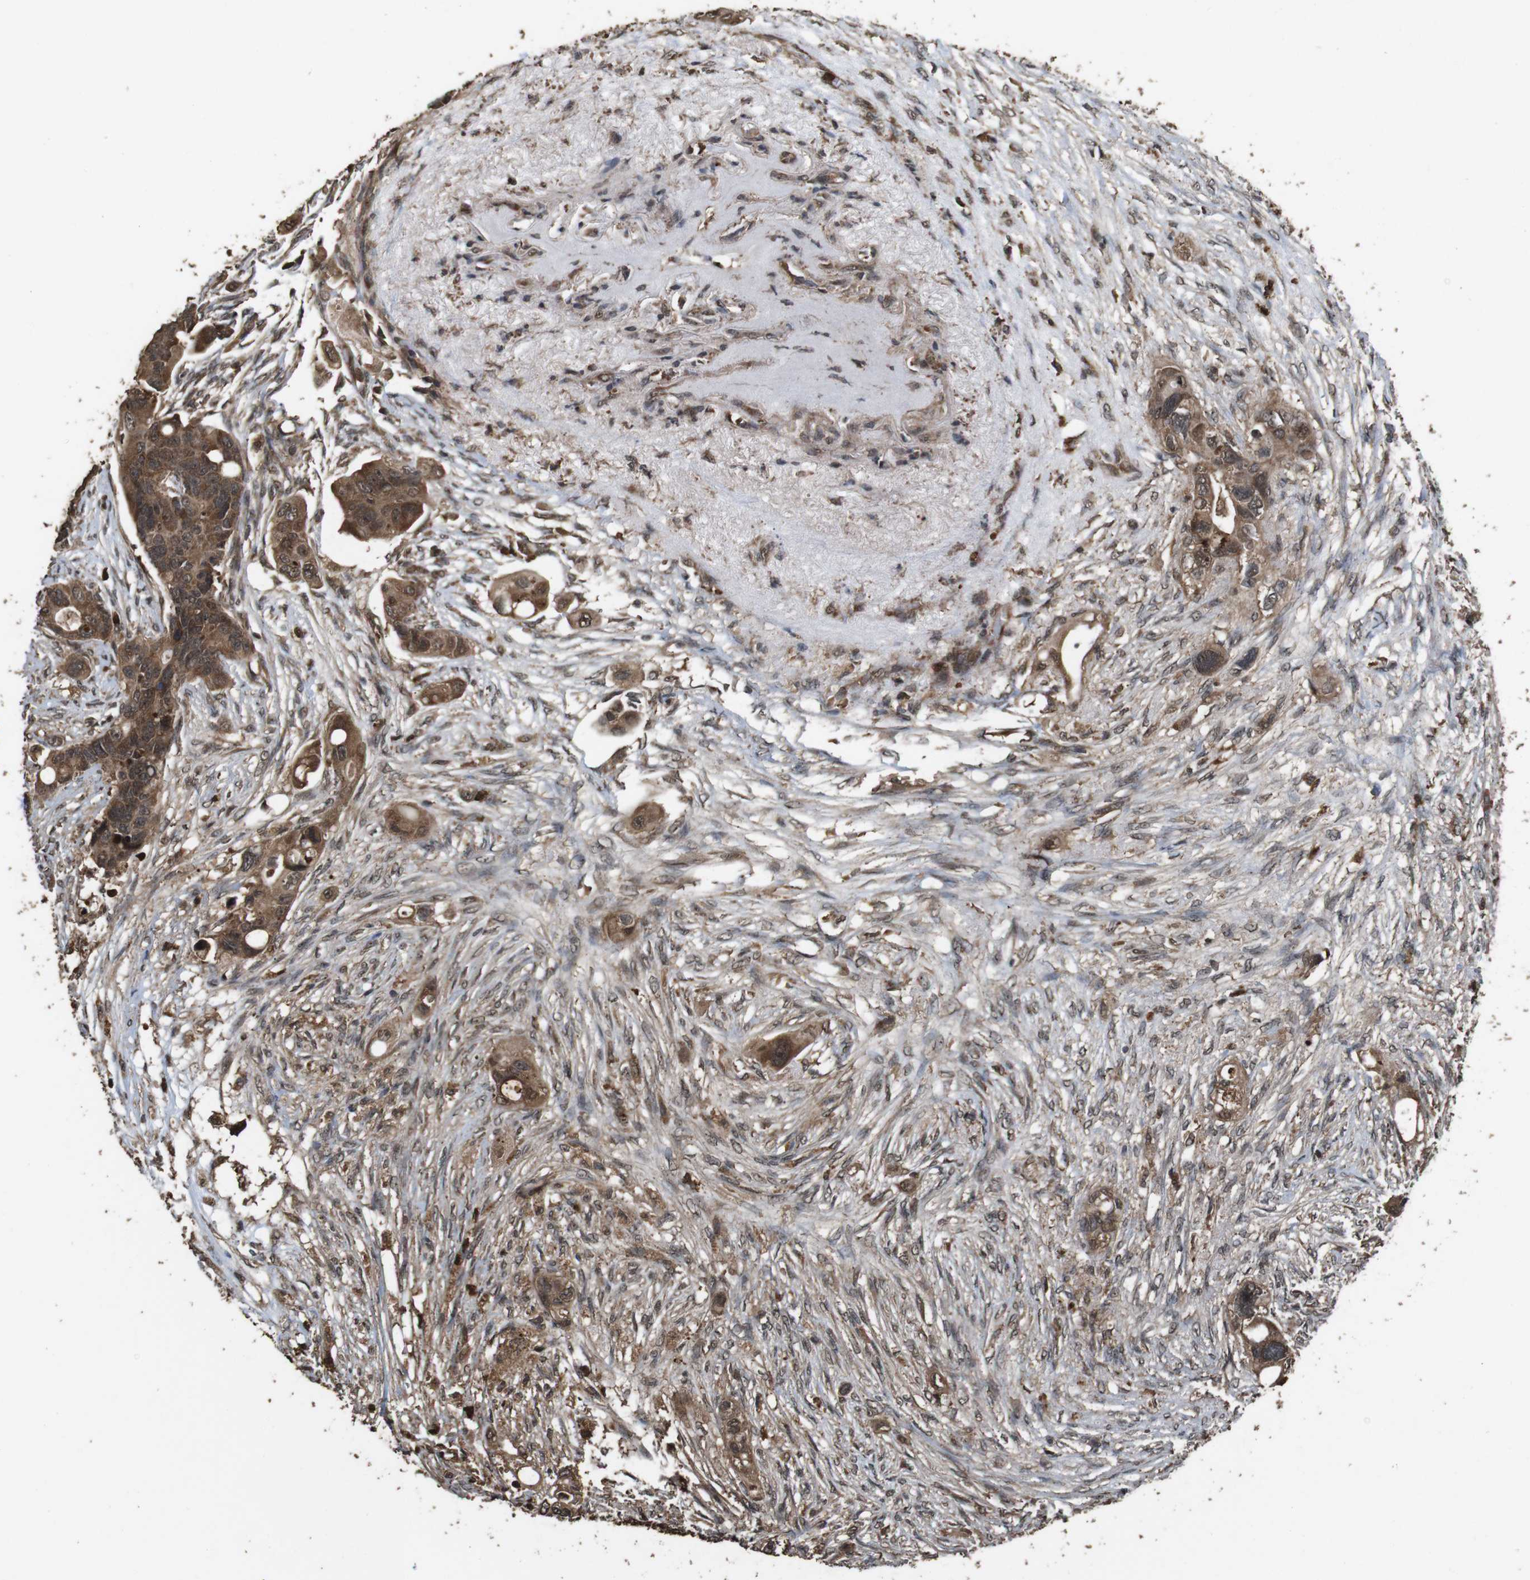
{"staining": {"intensity": "moderate", "quantity": ">75%", "location": "cytoplasmic/membranous"}, "tissue": "colorectal cancer", "cell_type": "Tumor cells", "image_type": "cancer", "snomed": [{"axis": "morphology", "description": "Adenocarcinoma, NOS"}, {"axis": "topography", "description": "Colon"}], "caption": "Moderate cytoplasmic/membranous protein staining is identified in approximately >75% of tumor cells in colorectal cancer. Using DAB (brown) and hematoxylin (blue) stains, captured at high magnification using brightfield microscopy.", "gene": "RRAS2", "patient": {"sex": "female", "age": 57}}